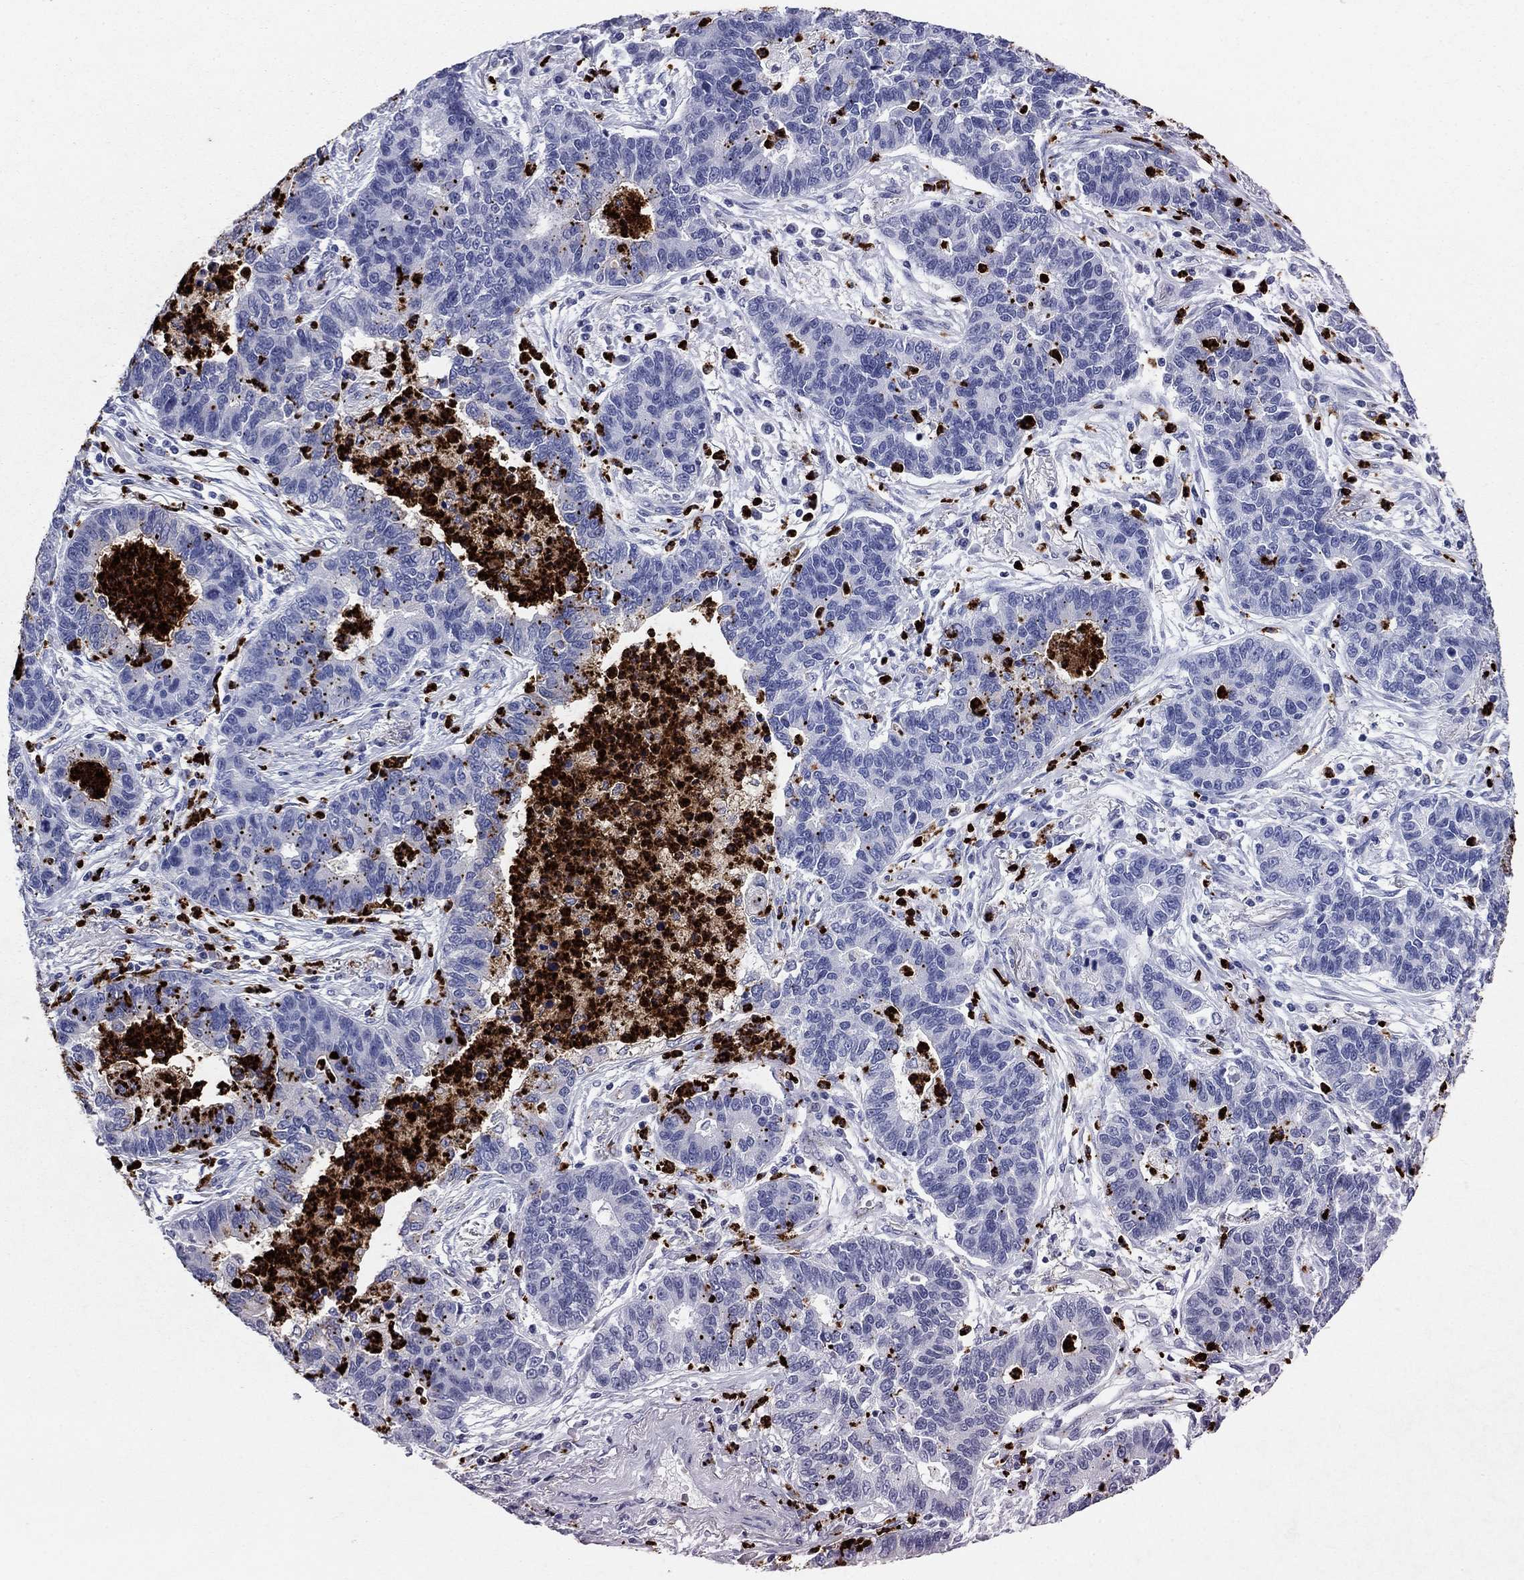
{"staining": {"intensity": "negative", "quantity": "none", "location": "none"}, "tissue": "lung cancer", "cell_type": "Tumor cells", "image_type": "cancer", "snomed": [{"axis": "morphology", "description": "Adenocarcinoma, NOS"}, {"axis": "topography", "description": "Lung"}], "caption": "The image reveals no significant positivity in tumor cells of lung adenocarcinoma. (DAB (3,3'-diaminobenzidine) IHC visualized using brightfield microscopy, high magnification).", "gene": "AZU1", "patient": {"sex": "female", "age": 57}}